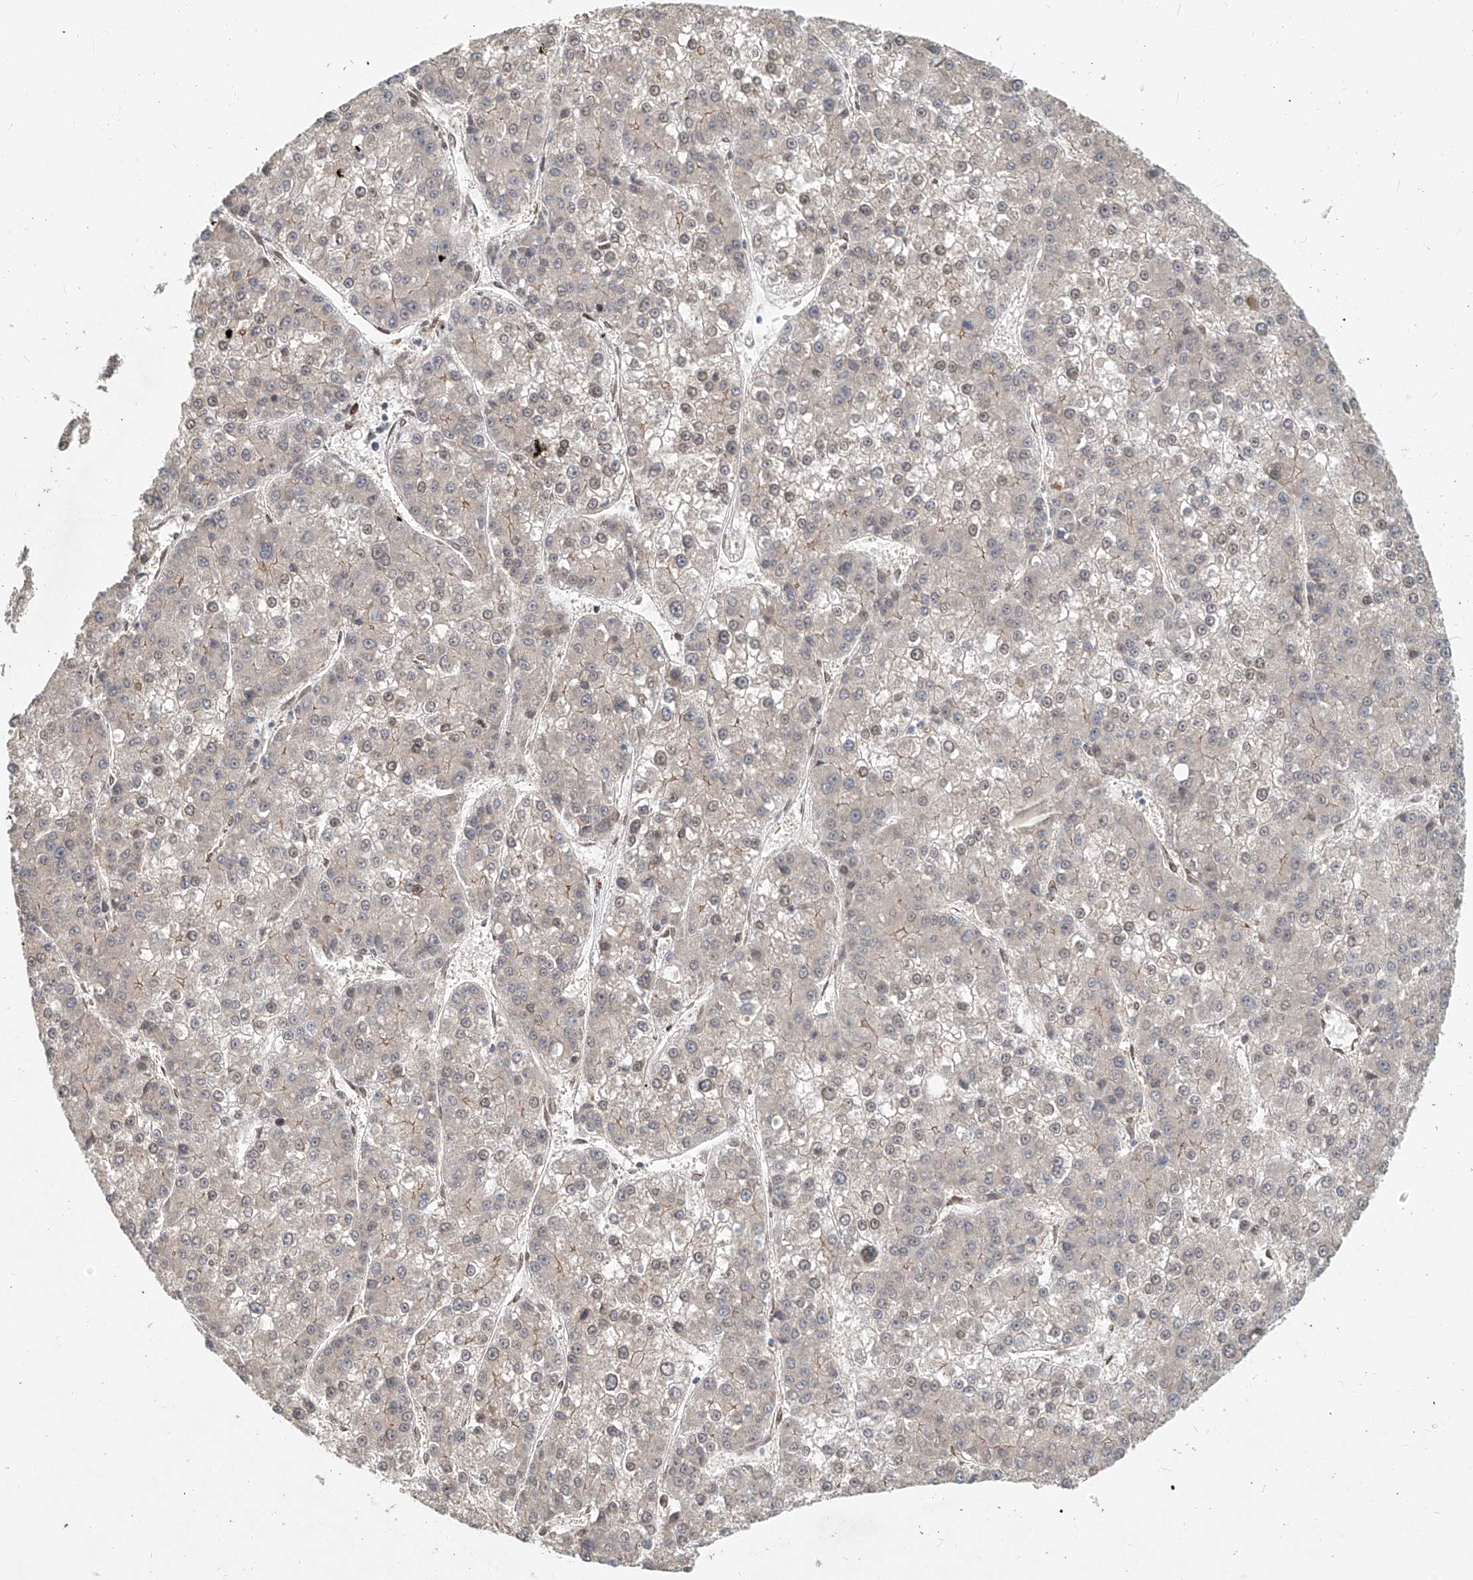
{"staining": {"intensity": "negative", "quantity": "none", "location": "none"}, "tissue": "liver cancer", "cell_type": "Tumor cells", "image_type": "cancer", "snomed": [{"axis": "morphology", "description": "Carcinoma, Hepatocellular, NOS"}, {"axis": "topography", "description": "Liver"}], "caption": "Tumor cells show no significant staining in liver cancer (hepatocellular carcinoma).", "gene": "SASH1", "patient": {"sex": "female", "age": 73}}